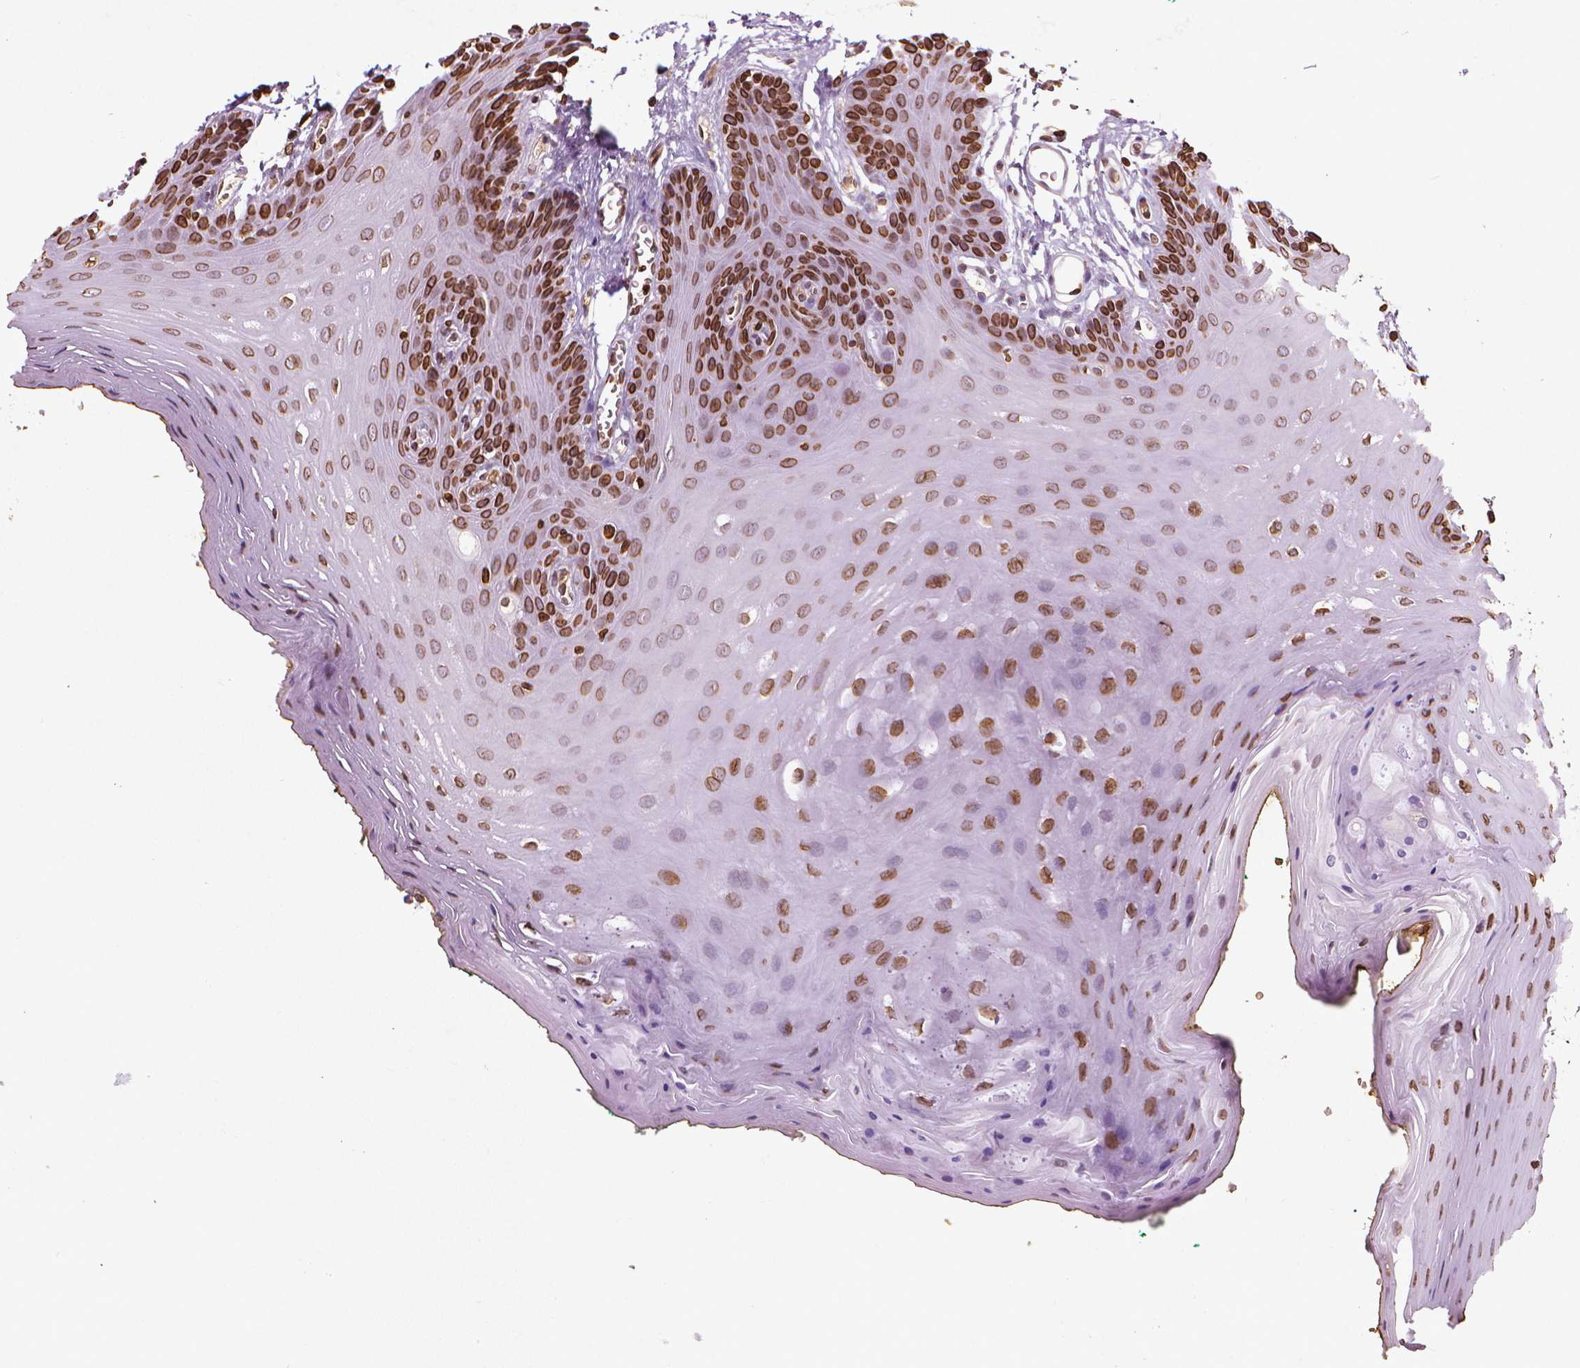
{"staining": {"intensity": "strong", "quantity": ">75%", "location": "cytoplasmic/membranous,nuclear"}, "tissue": "oral mucosa", "cell_type": "Squamous epithelial cells", "image_type": "normal", "snomed": [{"axis": "morphology", "description": "Normal tissue, NOS"}, {"axis": "morphology", "description": "Squamous cell carcinoma, NOS"}, {"axis": "topography", "description": "Oral tissue"}, {"axis": "topography", "description": "Head-Neck"}], "caption": "Brown immunohistochemical staining in normal human oral mucosa exhibits strong cytoplasmic/membranous,nuclear positivity in approximately >75% of squamous epithelial cells.", "gene": "LMNB1", "patient": {"sex": "female", "age": 50}}